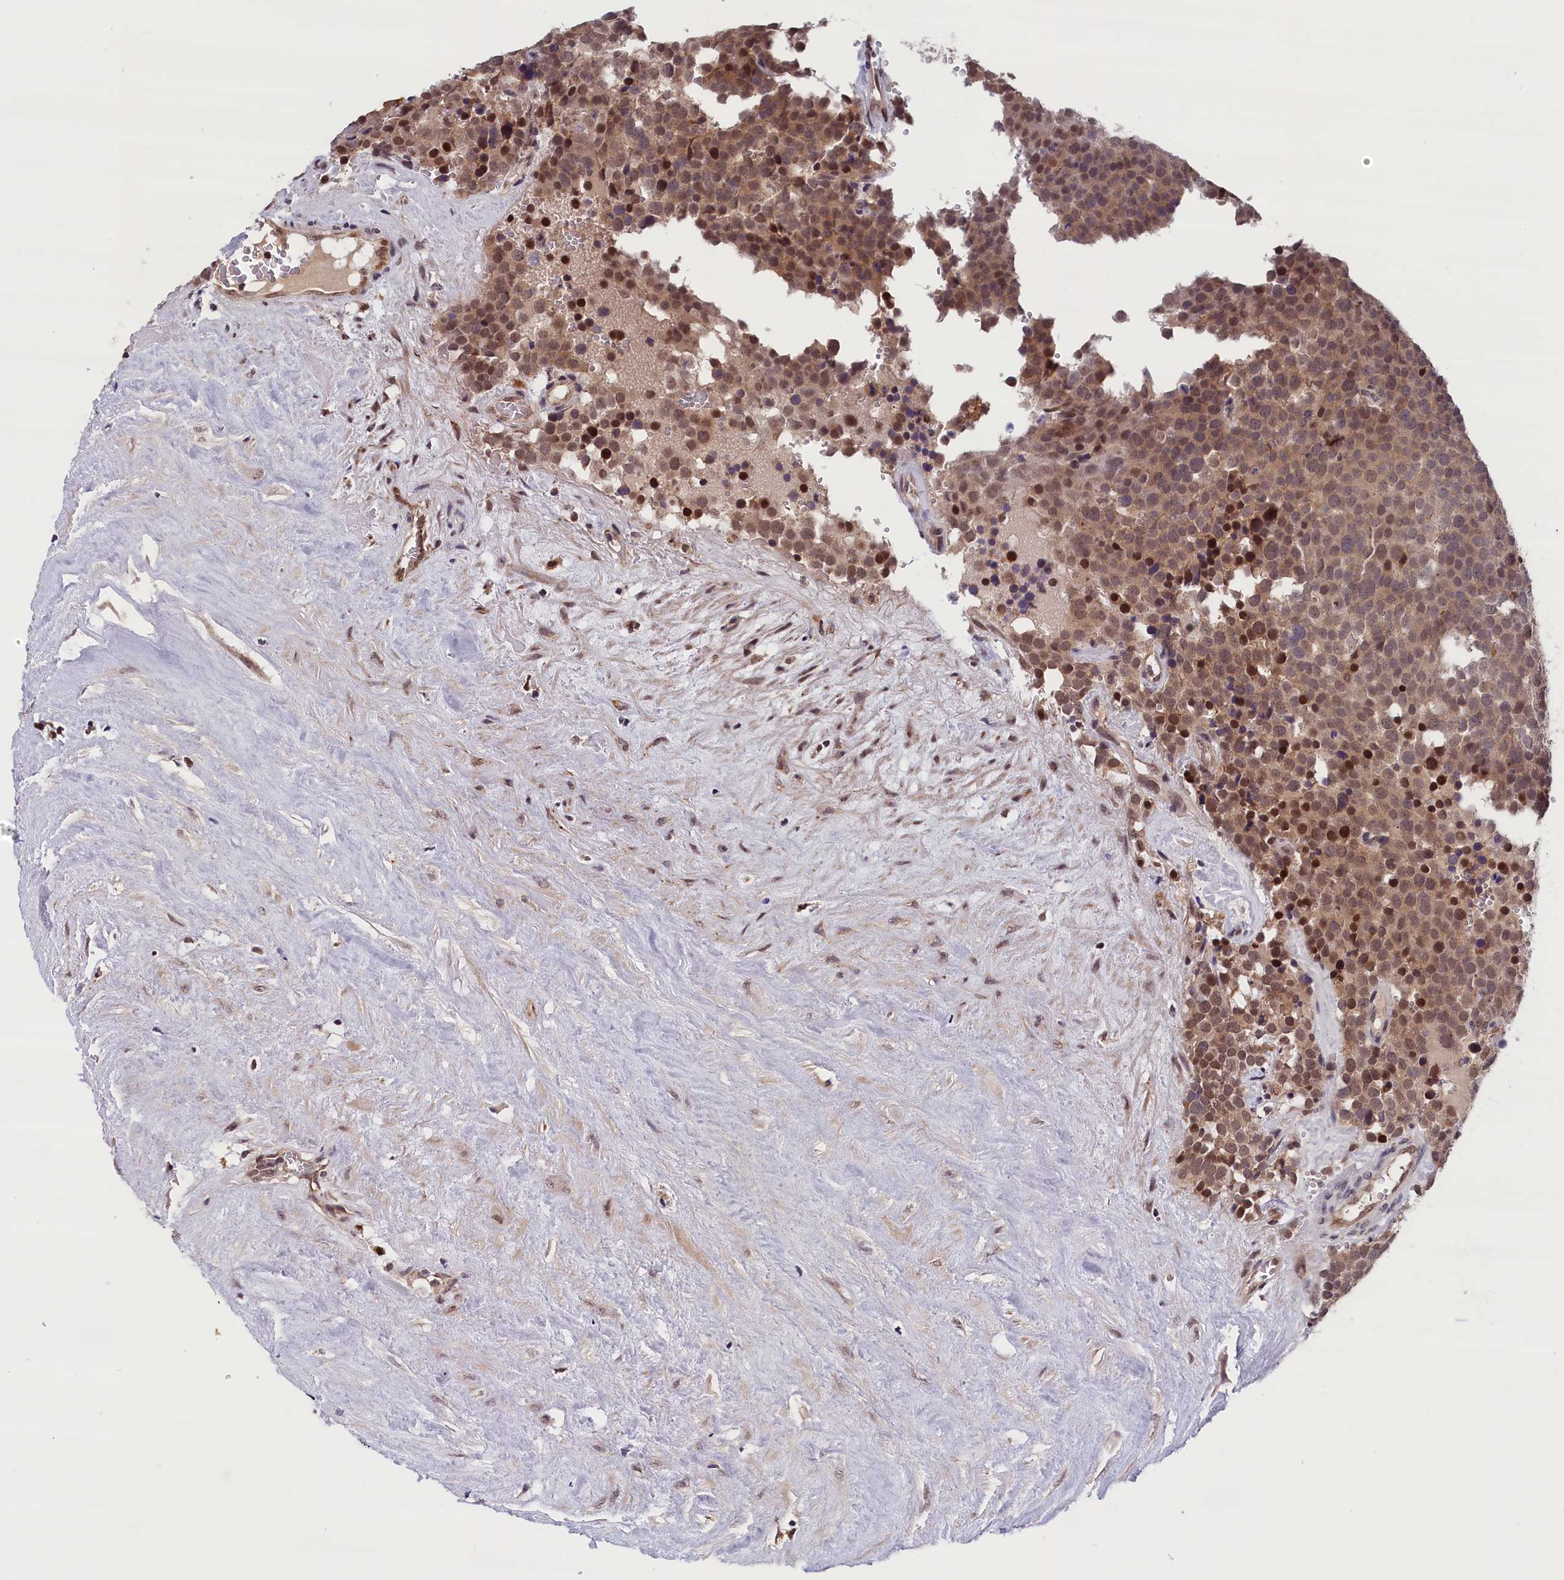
{"staining": {"intensity": "moderate", "quantity": "25%-75%", "location": "nuclear"}, "tissue": "testis cancer", "cell_type": "Tumor cells", "image_type": "cancer", "snomed": [{"axis": "morphology", "description": "Seminoma, NOS"}, {"axis": "topography", "description": "Testis"}], "caption": "Testis seminoma tissue reveals moderate nuclear expression in approximately 25%-75% of tumor cells", "gene": "KCNK6", "patient": {"sex": "male", "age": 71}}